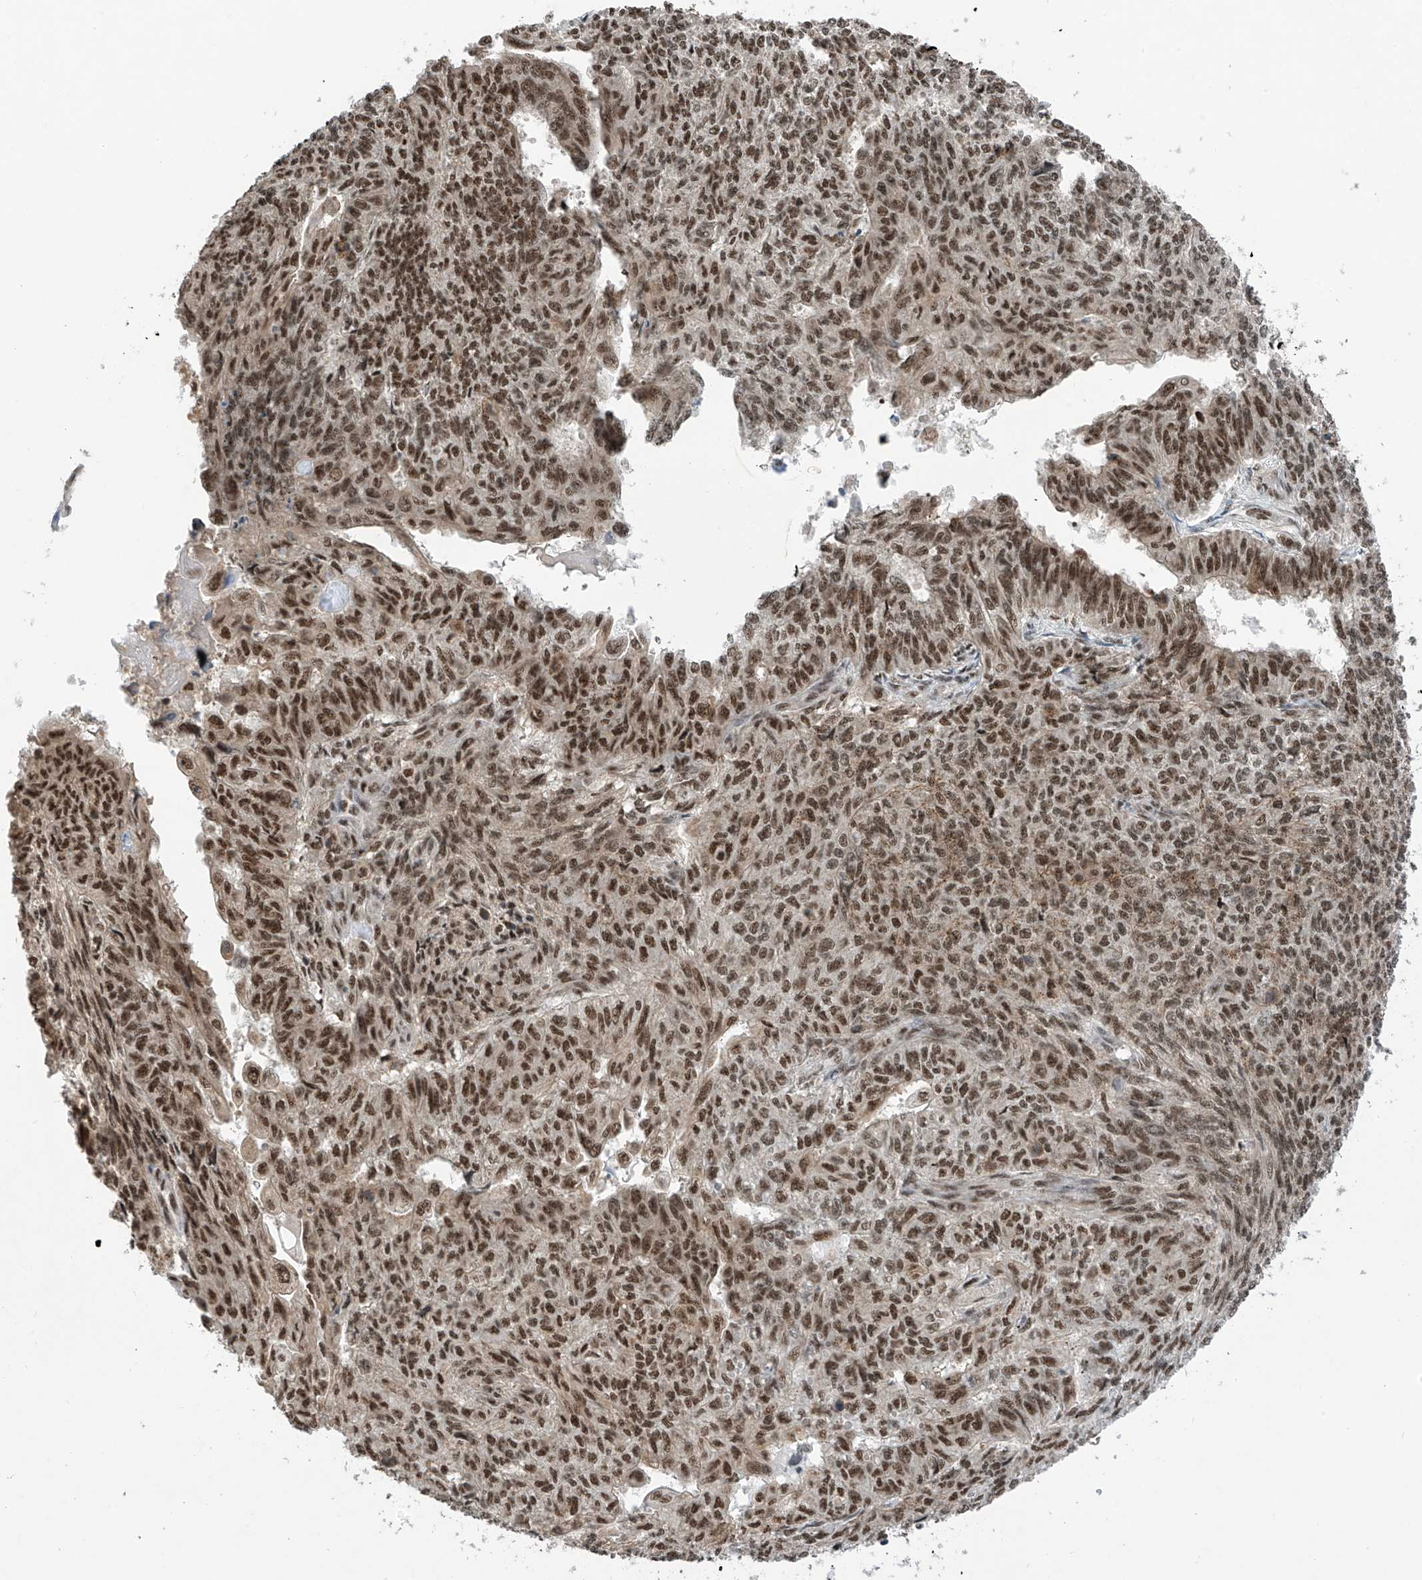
{"staining": {"intensity": "strong", "quantity": ">75%", "location": "nuclear"}, "tissue": "endometrial cancer", "cell_type": "Tumor cells", "image_type": "cancer", "snomed": [{"axis": "morphology", "description": "Adenocarcinoma, NOS"}, {"axis": "topography", "description": "Endometrium"}], "caption": "A photomicrograph of endometrial cancer (adenocarcinoma) stained for a protein shows strong nuclear brown staining in tumor cells.", "gene": "RPAIN", "patient": {"sex": "female", "age": 32}}